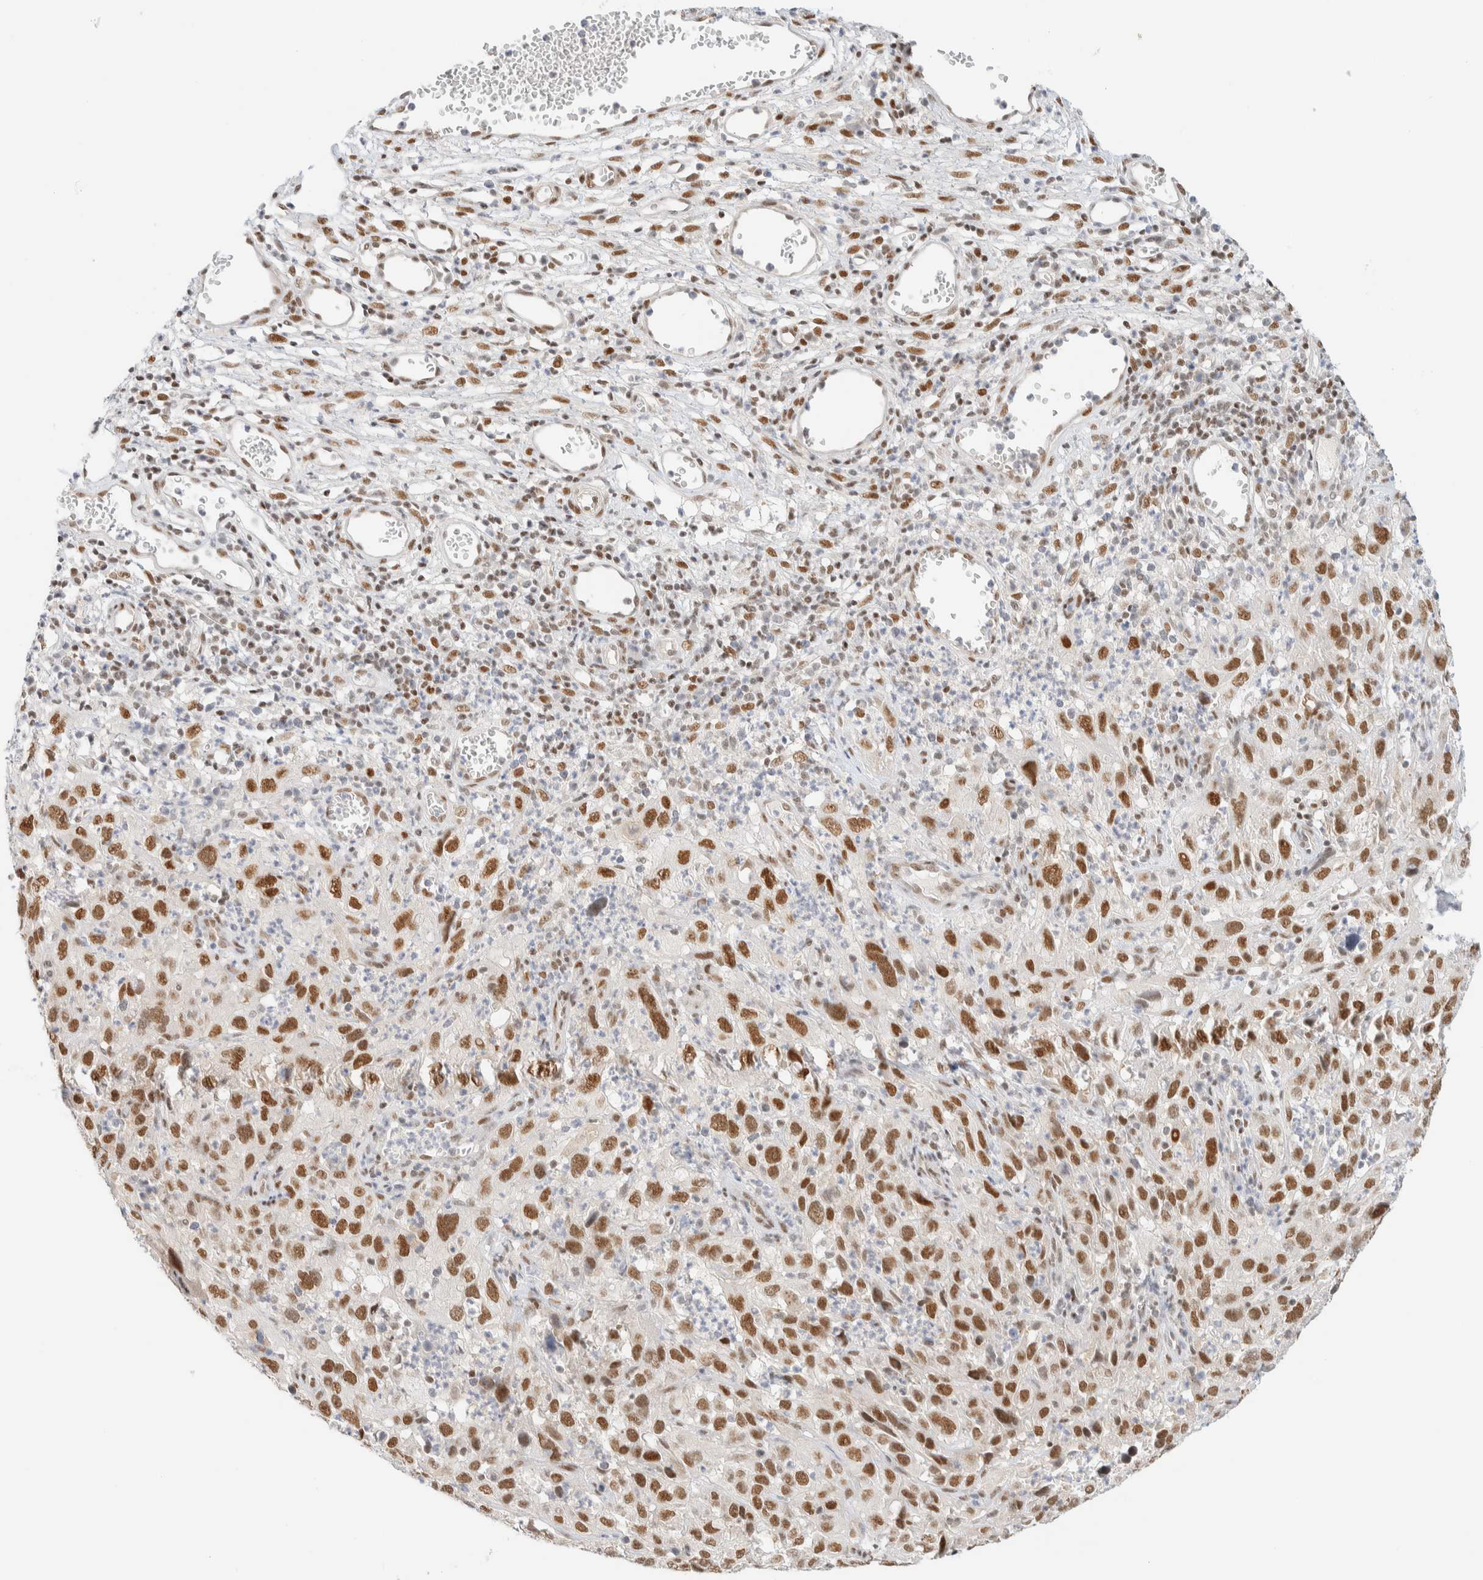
{"staining": {"intensity": "moderate", "quantity": ">75%", "location": "nuclear"}, "tissue": "cervical cancer", "cell_type": "Tumor cells", "image_type": "cancer", "snomed": [{"axis": "morphology", "description": "Squamous cell carcinoma, NOS"}, {"axis": "topography", "description": "Cervix"}], "caption": "Immunohistochemistry of cervical cancer shows medium levels of moderate nuclear positivity in about >75% of tumor cells.", "gene": "PYGO2", "patient": {"sex": "female", "age": 32}}